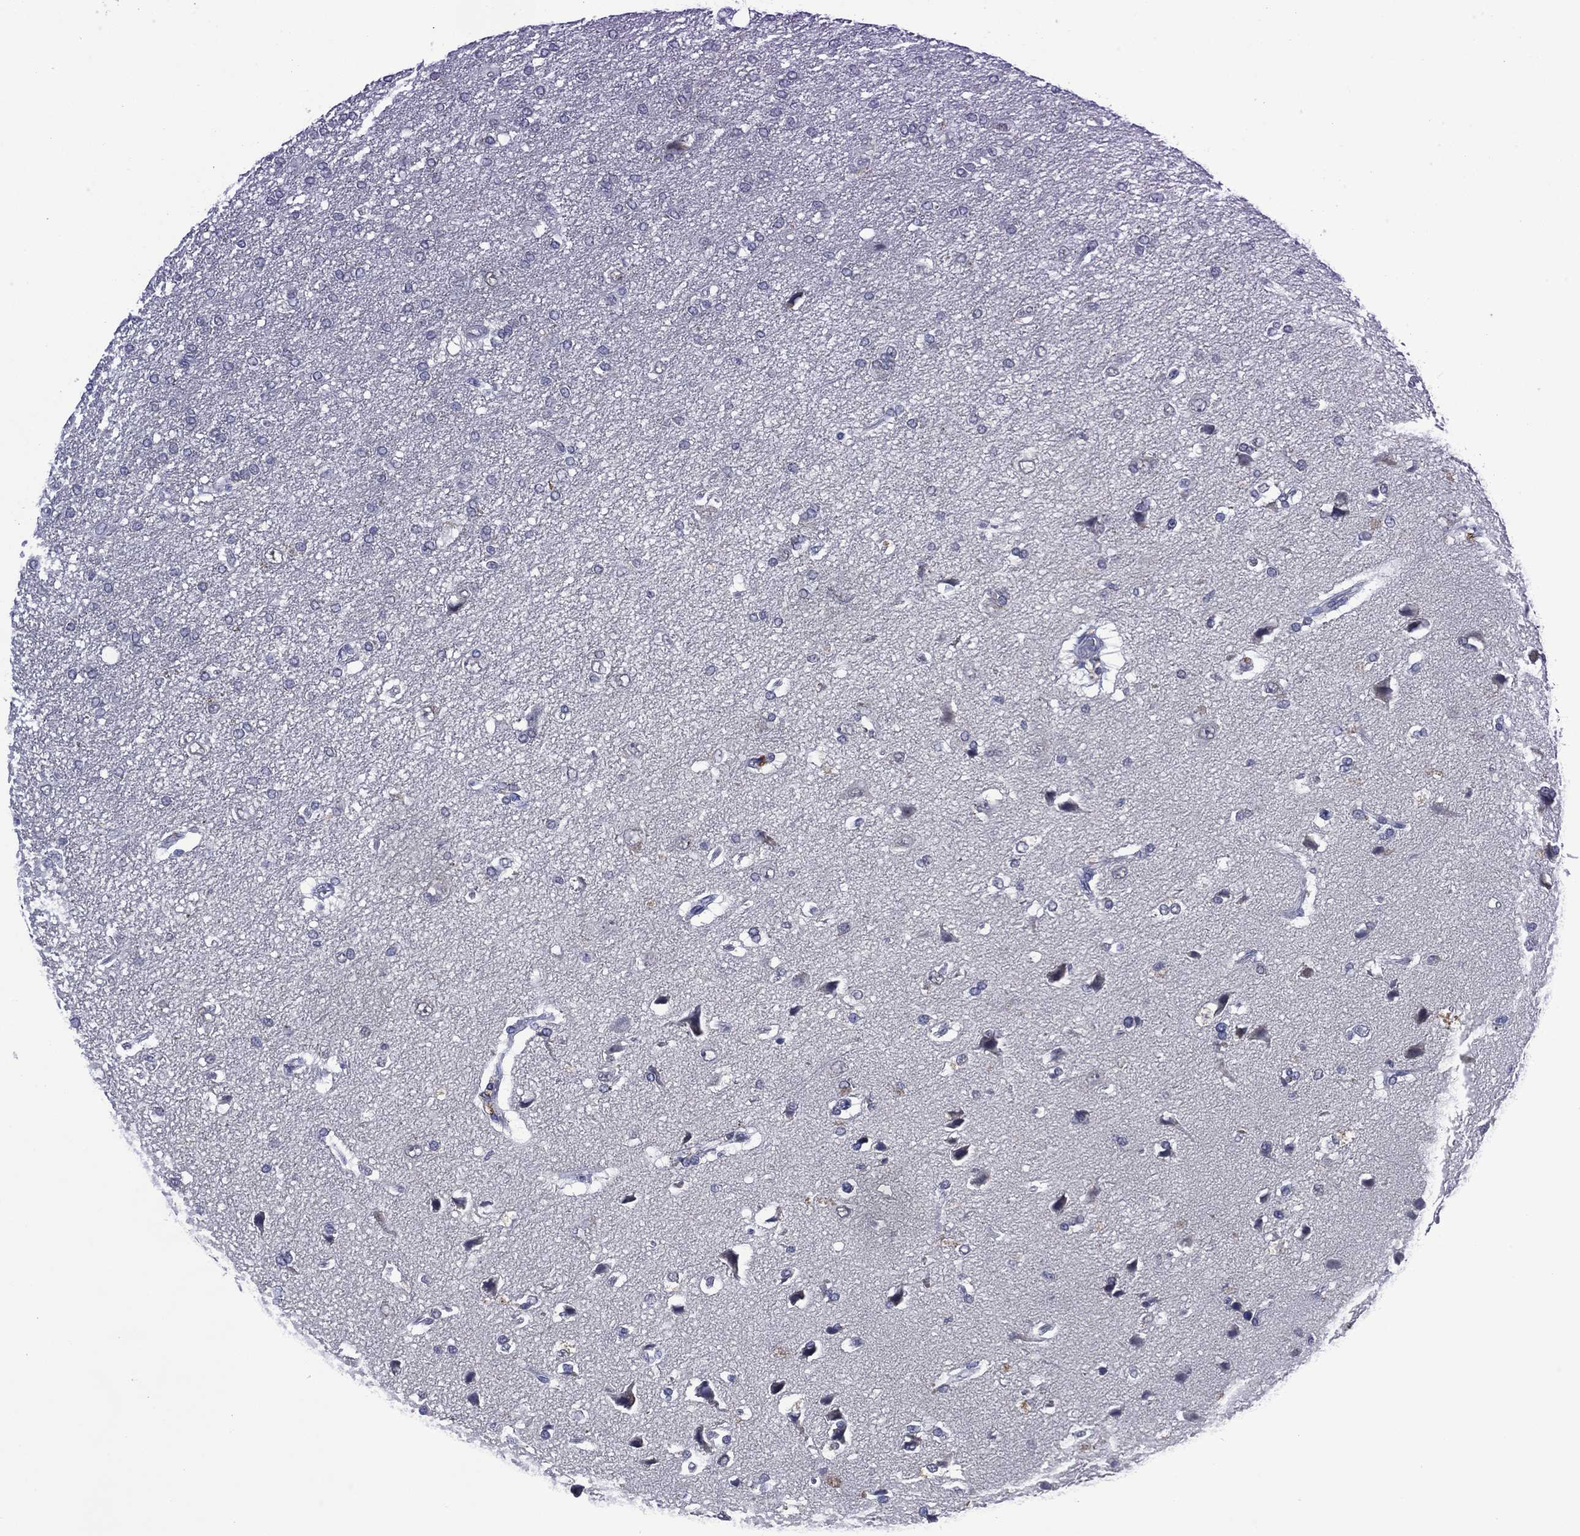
{"staining": {"intensity": "negative", "quantity": "none", "location": "none"}, "tissue": "glioma", "cell_type": "Tumor cells", "image_type": "cancer", "snomed": [{"axis": "morphology", "description": "Glioma, malignant, High grade"}, {"axis": "topography", "description": "Brain"}], "caption": "Immunohistochemistry (IHC) photomicrograph of glioma stained for a protein (brown), which shows no expression in tumor cells.", "gene": "ASB10", "patient": {"sex": "female", "age": 63}}